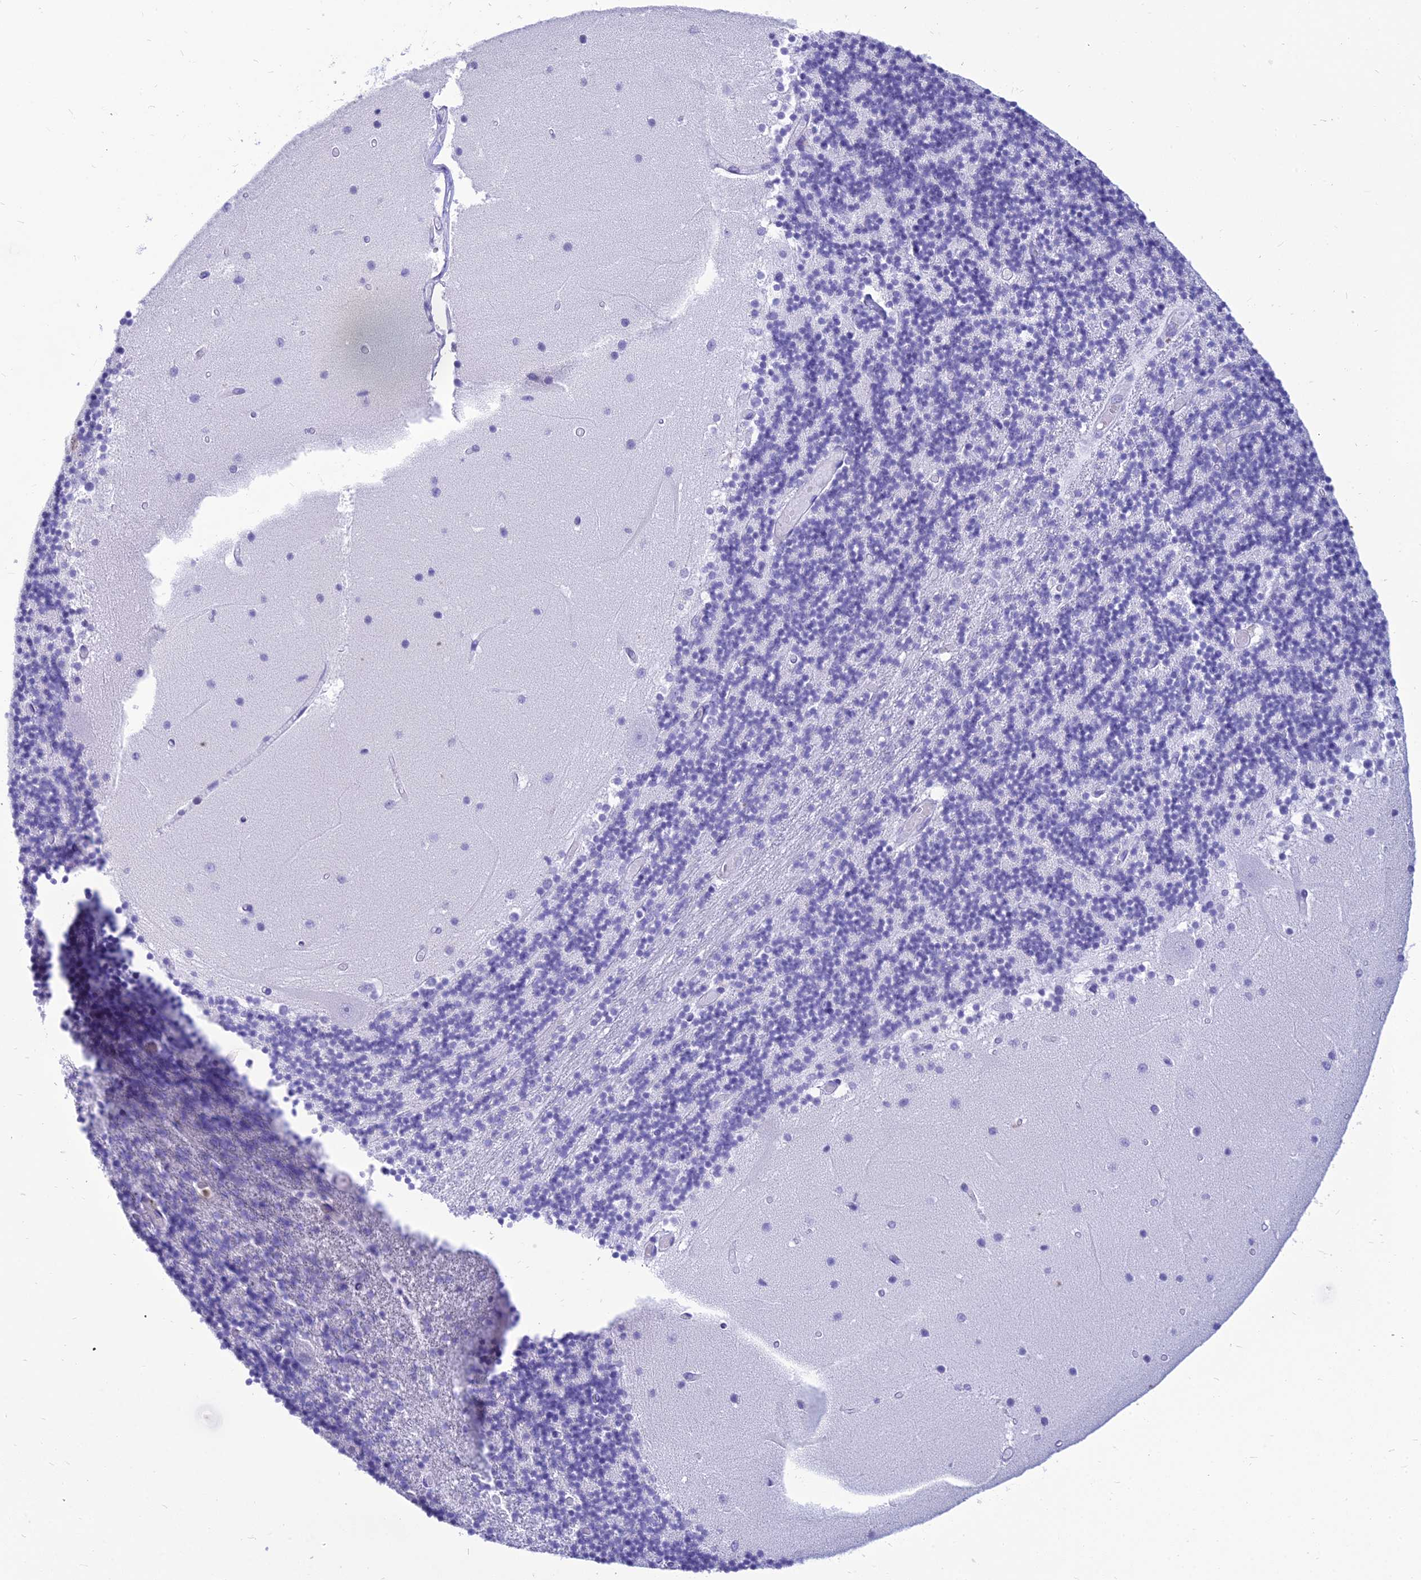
{"staining": {"intensity": "negative", "quantity": "none", "location": "none"}, "tissue": "cerebellum", "cell_type": "Cells in granular layer", "image_type": "normal", "snomed": [{"axis": "morphology", "description": "Normal tissue, NOS"}, {"axis": "topography", "description": "Cerebellum"}], "caption": "This histopathology image is of normal cerebellum stained with immunohistochemistry (IHC) to label a protein in brown with the nuclei are counter-stained blue. There is no expression in cells in granular layer. (DAB IHC, high magnification).", "gene": "ZNF442", "patient": {"sex": "female", "age": 28}}